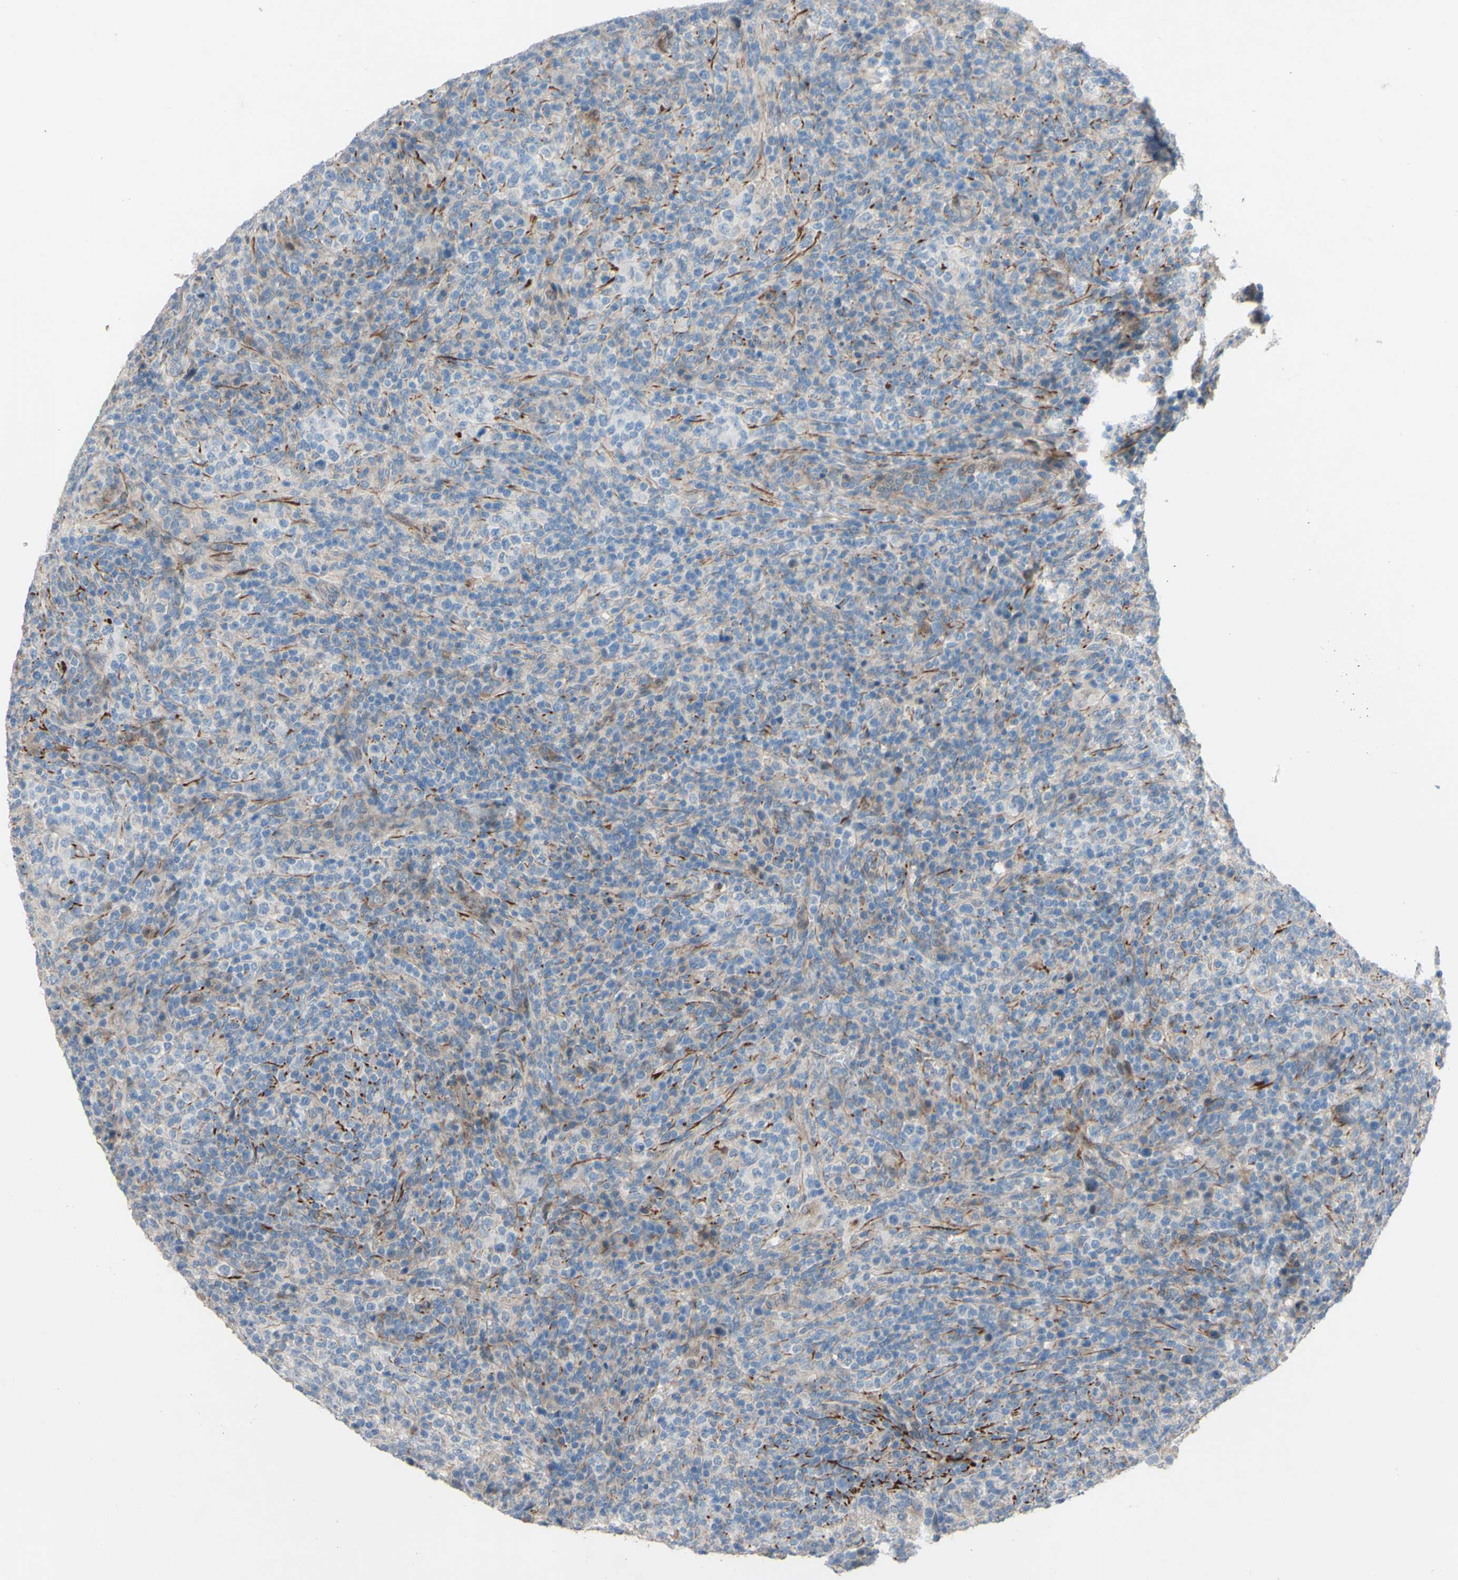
{"staining": {"intensity": "weak", "quantity": "<25%", "location": "cytoplasmic/membranous"}, "tissue": "lymphoma", "cell_type": "Tumor cells", "image_type": "cancer", "snomed": [{"axis": "morphology", "description": "Malignant lymphoma, non-Hodgkin's type, High grade"}, {"axis": "topography", "description": "Lymph node"}], "caption": "Immunohistochemistry of high-grade malignant lymphoma, non-Hodgkin's type reveals no expression in tumor cells. (Stains: DAB IHC with hematoxylin counter stain, Microscopy: brightfield microscopy at high magnification).", "gene": "CDCP1", "patient": {"sex": "female", "age": 76}}